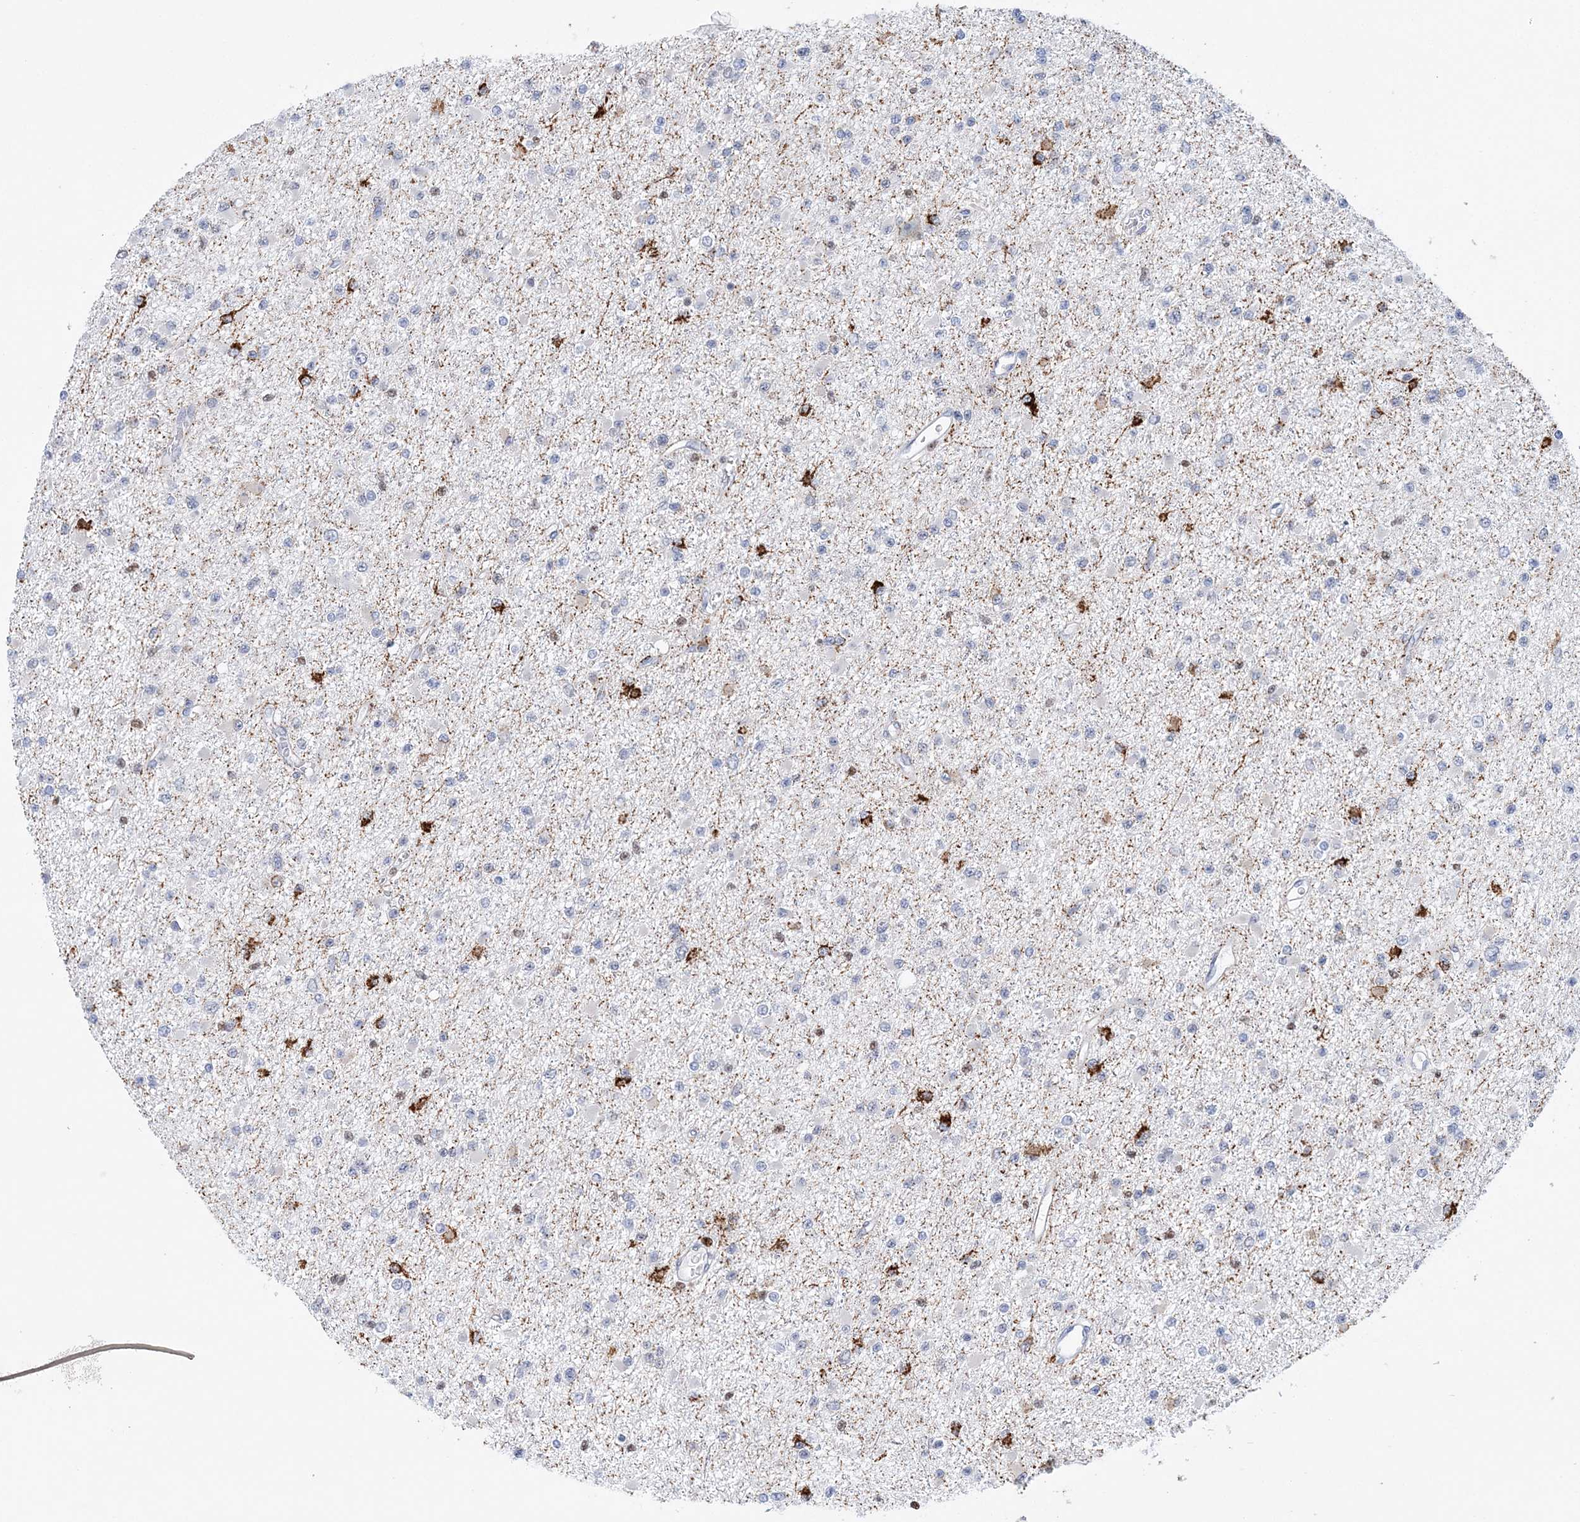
{"staining": {"intensity": "negative", "quantity": "none", "location": "none"}, "tissue": "glioma", "cell_type": "Tumor cells", "image_type": "cancer", "snomed": [{"axis": "morphology", "description": "Glioma, malignant, Low grade"}, {"axis": "topography", "description": "Brain"}], "caption": "A high-resolution histopathology image shows immunohistochemistry staining of glioma, which shows no significant positivity in tumor cells.", "gene": "NIT2", "patient": {"sex": "female", "age": 22}}